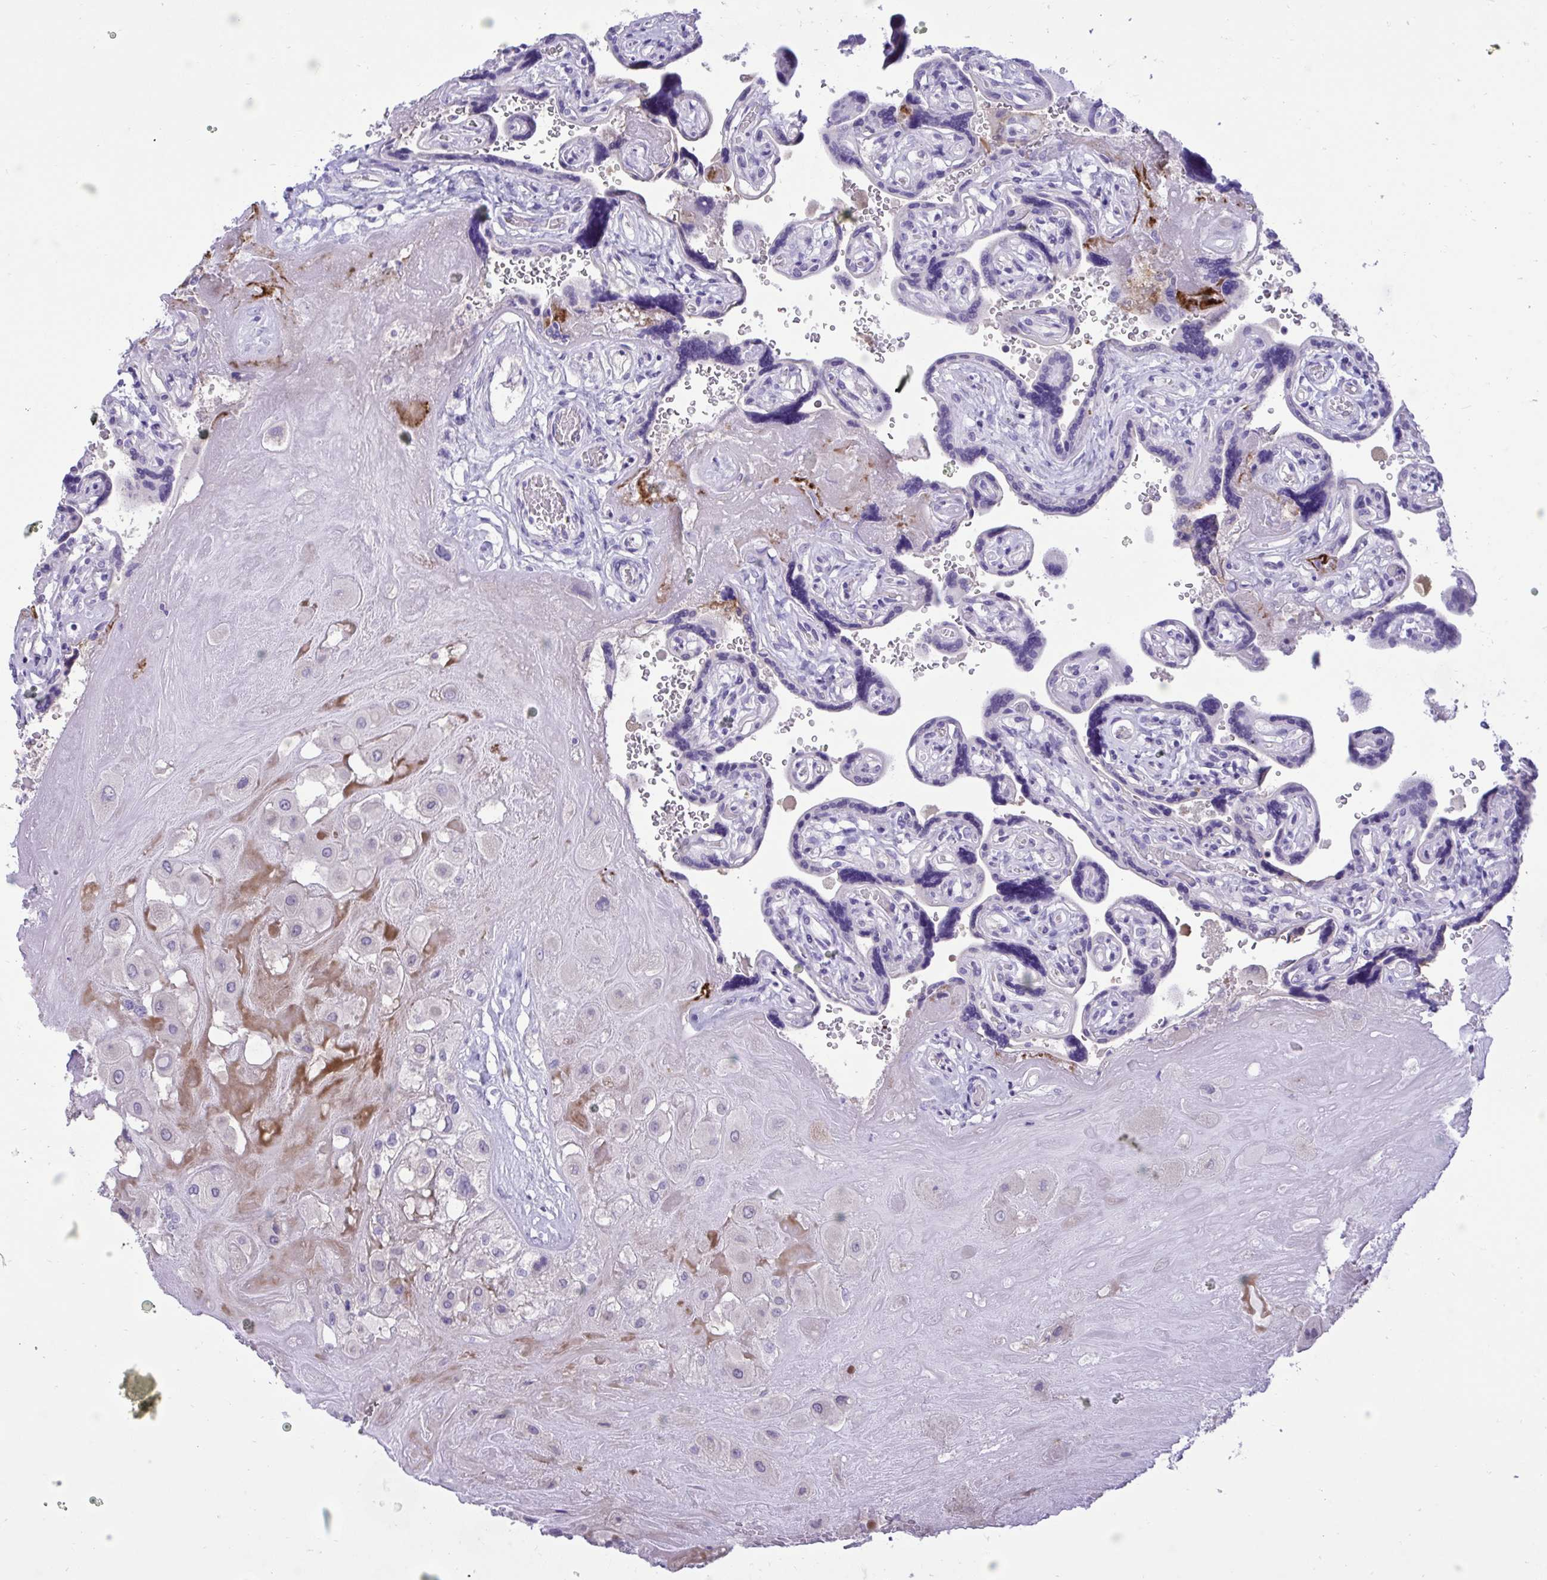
{"staining": {"intensity": "negative", "quantity": "none", "location": "none"}, "tissue": "placenta", "cell_type": "Decidual cells", "image_type": "normal", "snomed": [{"axis": "morphology", "description": "Normal tissue, NOS"}, {"axis": "topography", "description": "Placenta"}], "caption": "Immunohistochemical staining of normal human placenta reveals no significant expression in decidual cells.", "gene": "TMCO5A", "patient": {"sex": "female", "age": 32}}